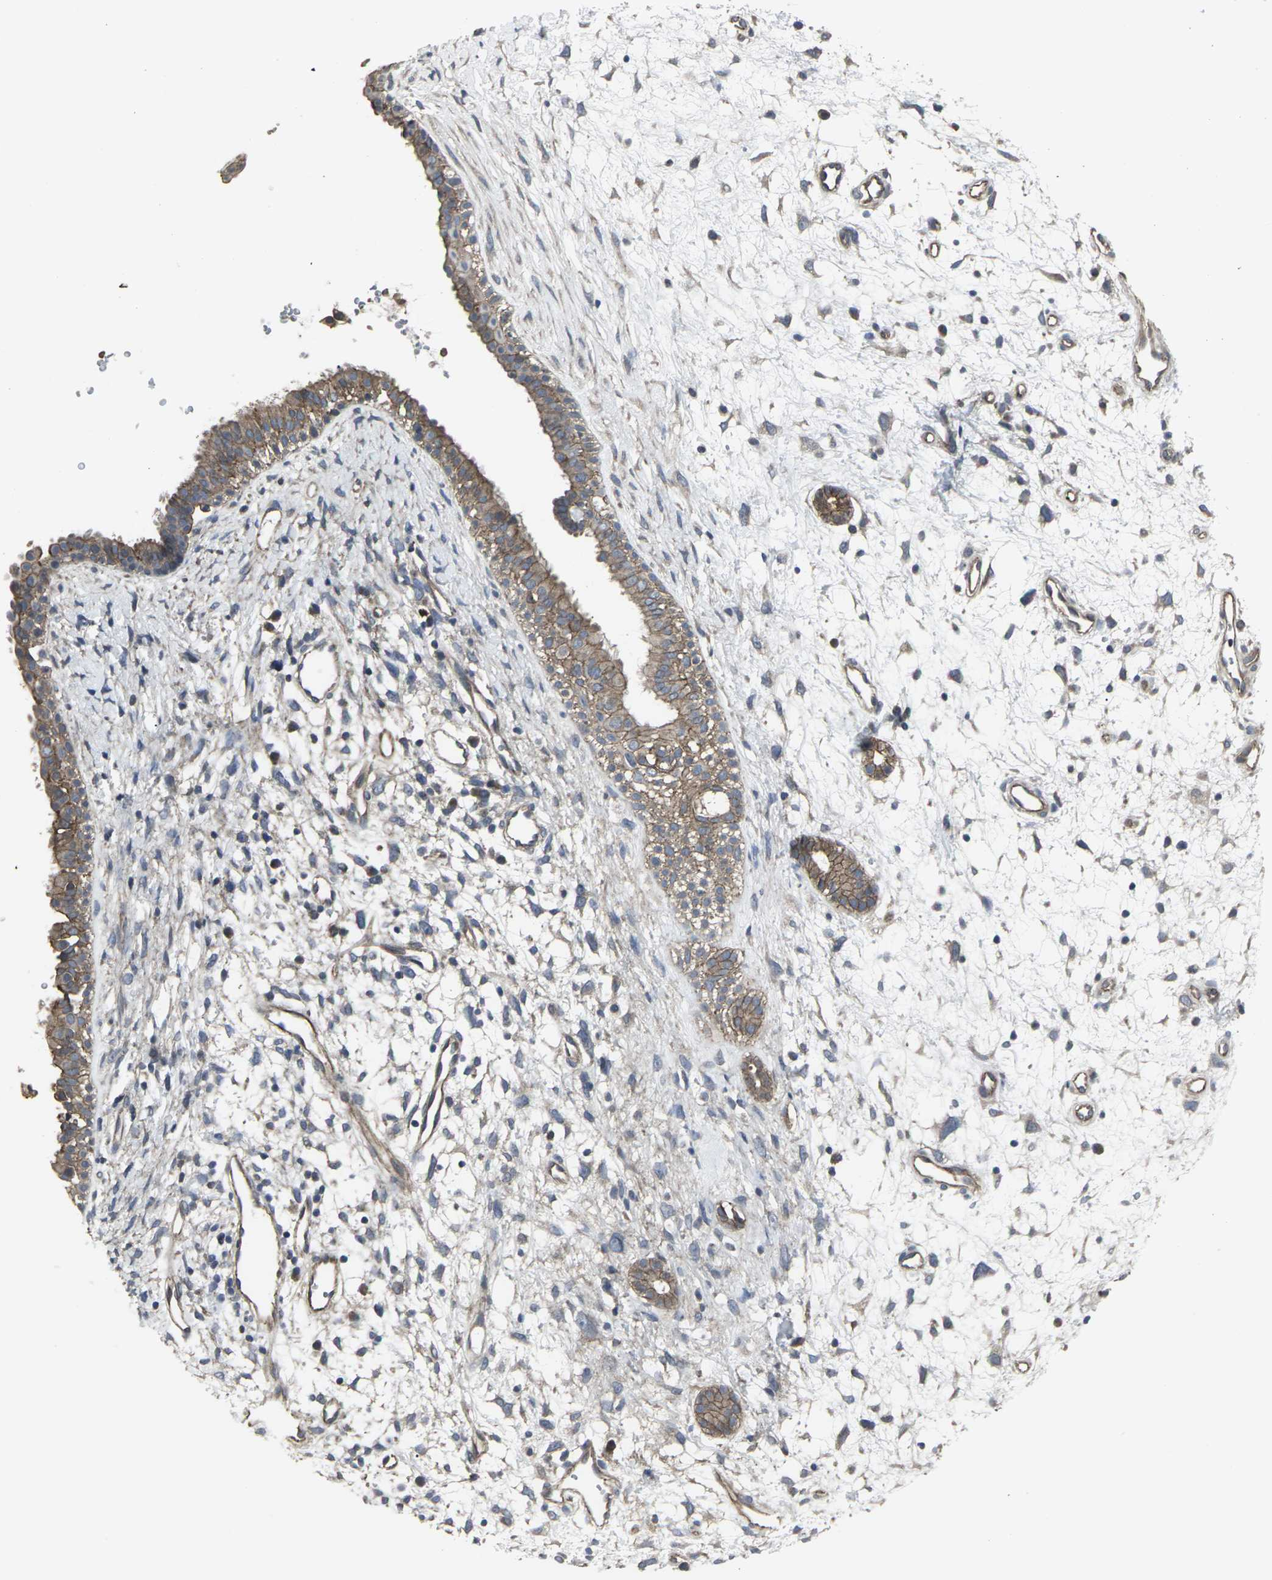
{"staining": {"intensity": "moderate", "quantity": ">75%", "location": "cytoplasmic/membranous"}, "tissue": "nasopharynx", "cell_type": "Respiratory epithelial cells", "image_type": "normal", "snomed": [{"axis": "morphology", "description": "Normal tissue, NOS"}, {"axis": "topography", "description": "Nasopharynx"}], "caption": "Nasopharynx stained with DAB (3,3'-diaminobenzidine) immunohistochemistry displays medium levels of moderate cytoplasmic/membranous staining in approximately >75% of respiratory epithelial cells. (brown staining indicates protein expression, while blue staining denotes nuclei).", "gene": "MAPKAPK2", "patient": {"sex": "male", "age": 22}}